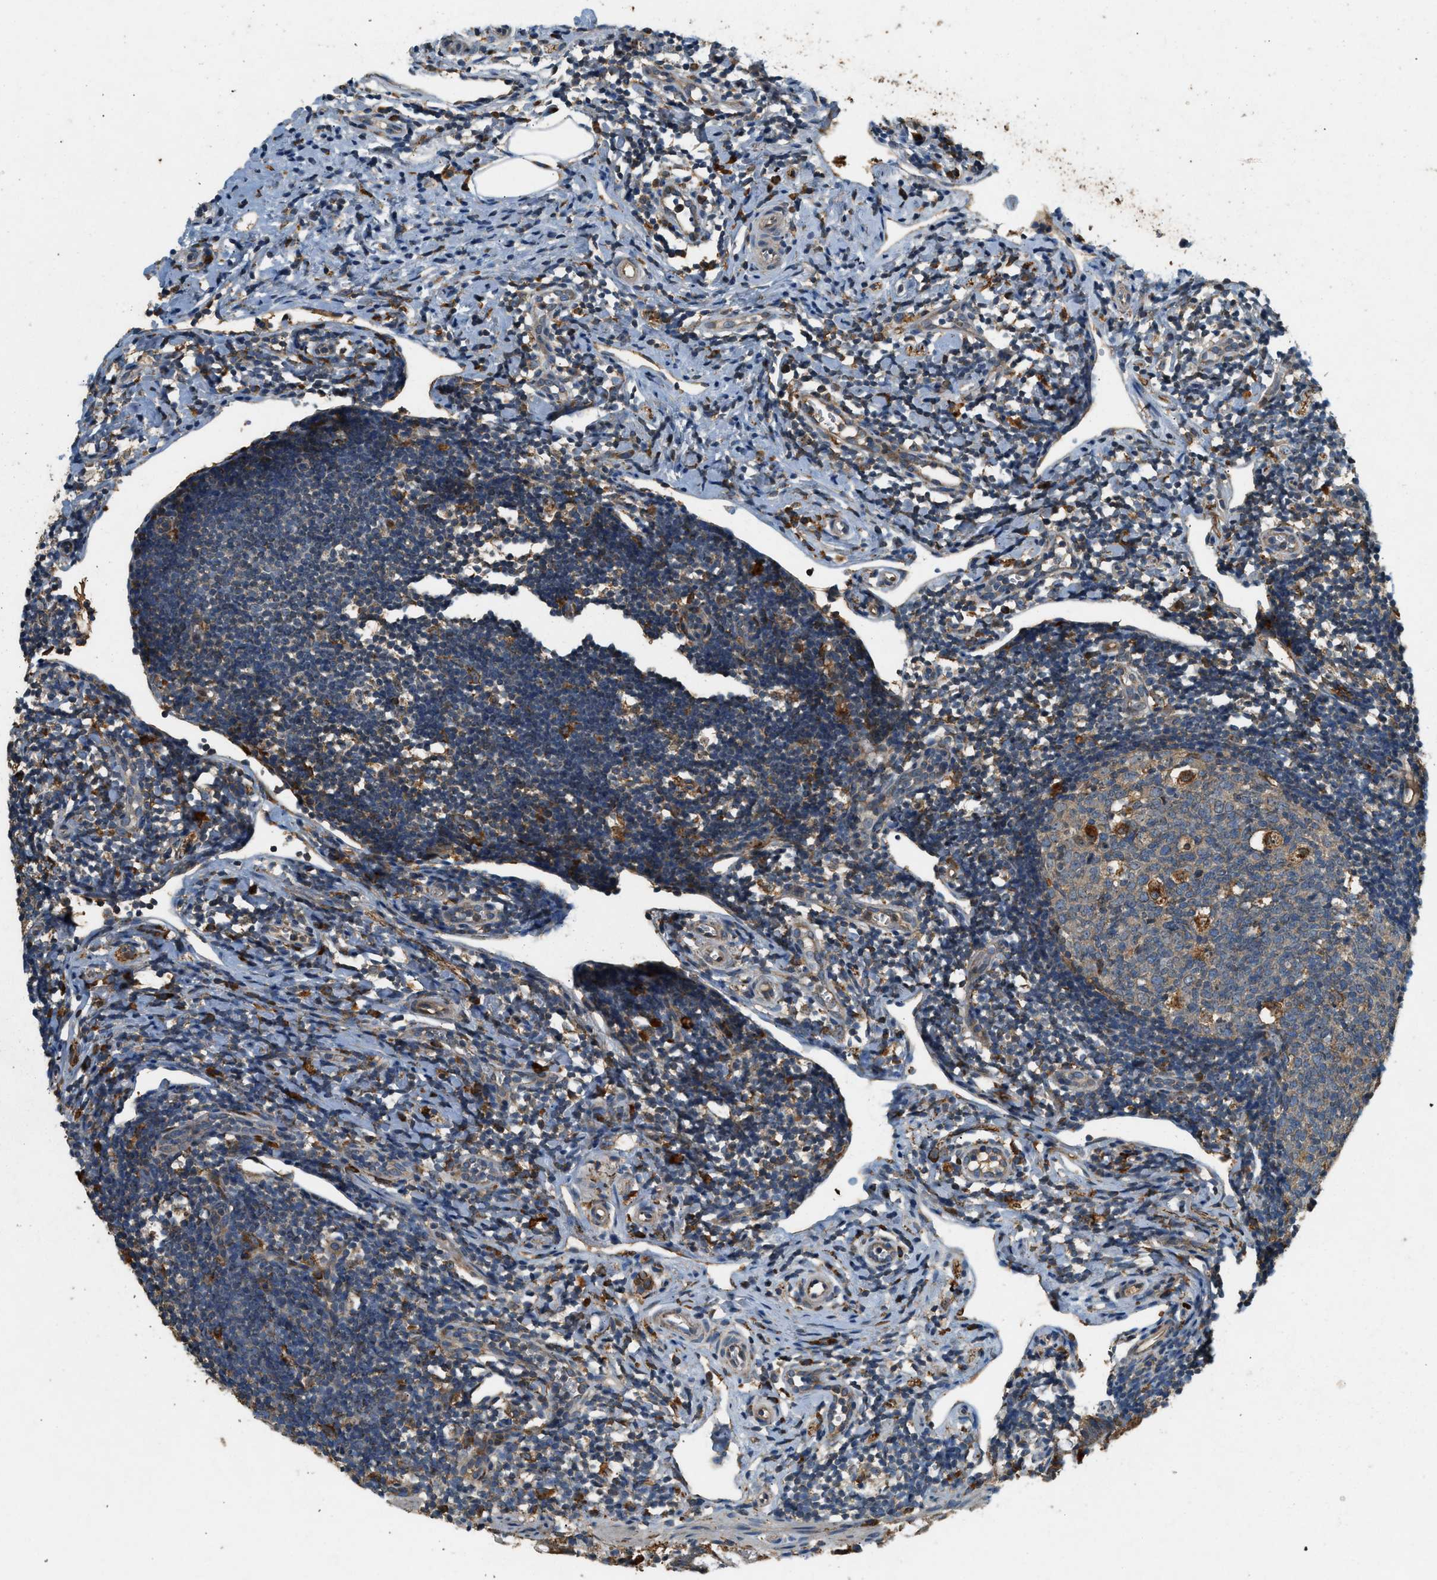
{"staining": {"intensity": "strong", "quantity": ">75%", "location": "cytoplasmic/membranous"}, "tissue": "appendix", "cell_type": "Glandular cells", "image_type": "normal", "snomed": [{"axis": "morphology", "description": "Normal tissue, NOS"}, {"axis": "topography", "description": "Appendix"}], "caption": "Approximately >75% of glandular cells in normal appendix show strong cytoplasmic/membranous protein staining as visualized by brown immunohistochemical staining.", "gene": "CTSB", "patient": {"sex": "female", "age": 20}}